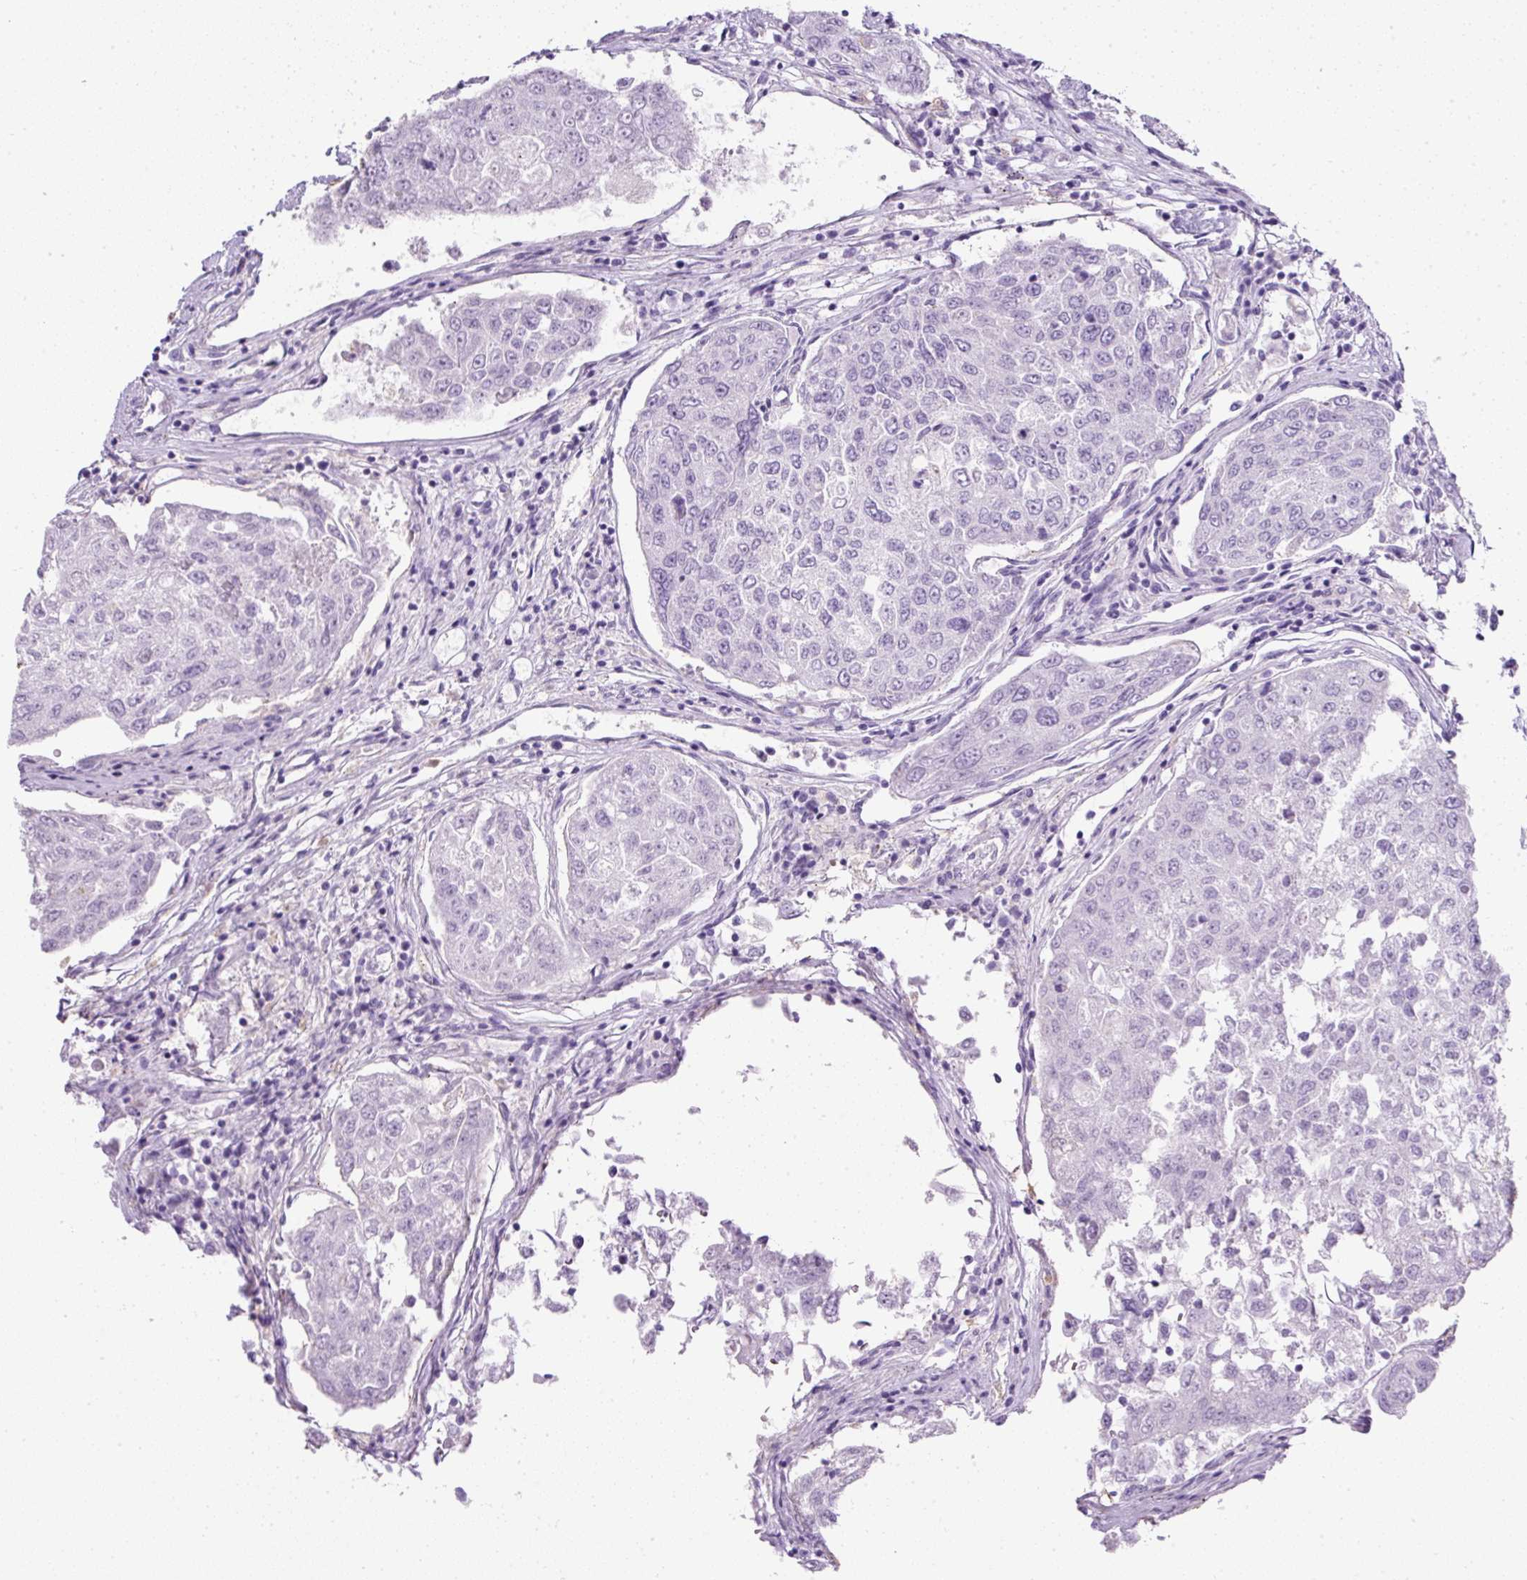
{"staining": {"intensity": "negative", "quantity": "none", "location": "none"}, "tissue": "urothelial cancer", "cell_type": "Tumor cells", "image_type": "cancer", "snomed": [{"axis": "morphology", "description": "Urothelial carcinoma, High grade"}, {"axis": "topography", "description": "Lymph node"}, {"axis": "topography", "description": "Urinary bladder"}], "caption": "High-grade urothelial carcinoma stained for a protein using IHC exhibits no staining tumor cells.", "gene": "C2CD4C", "patient": {"sex": "male", "age": 51}}